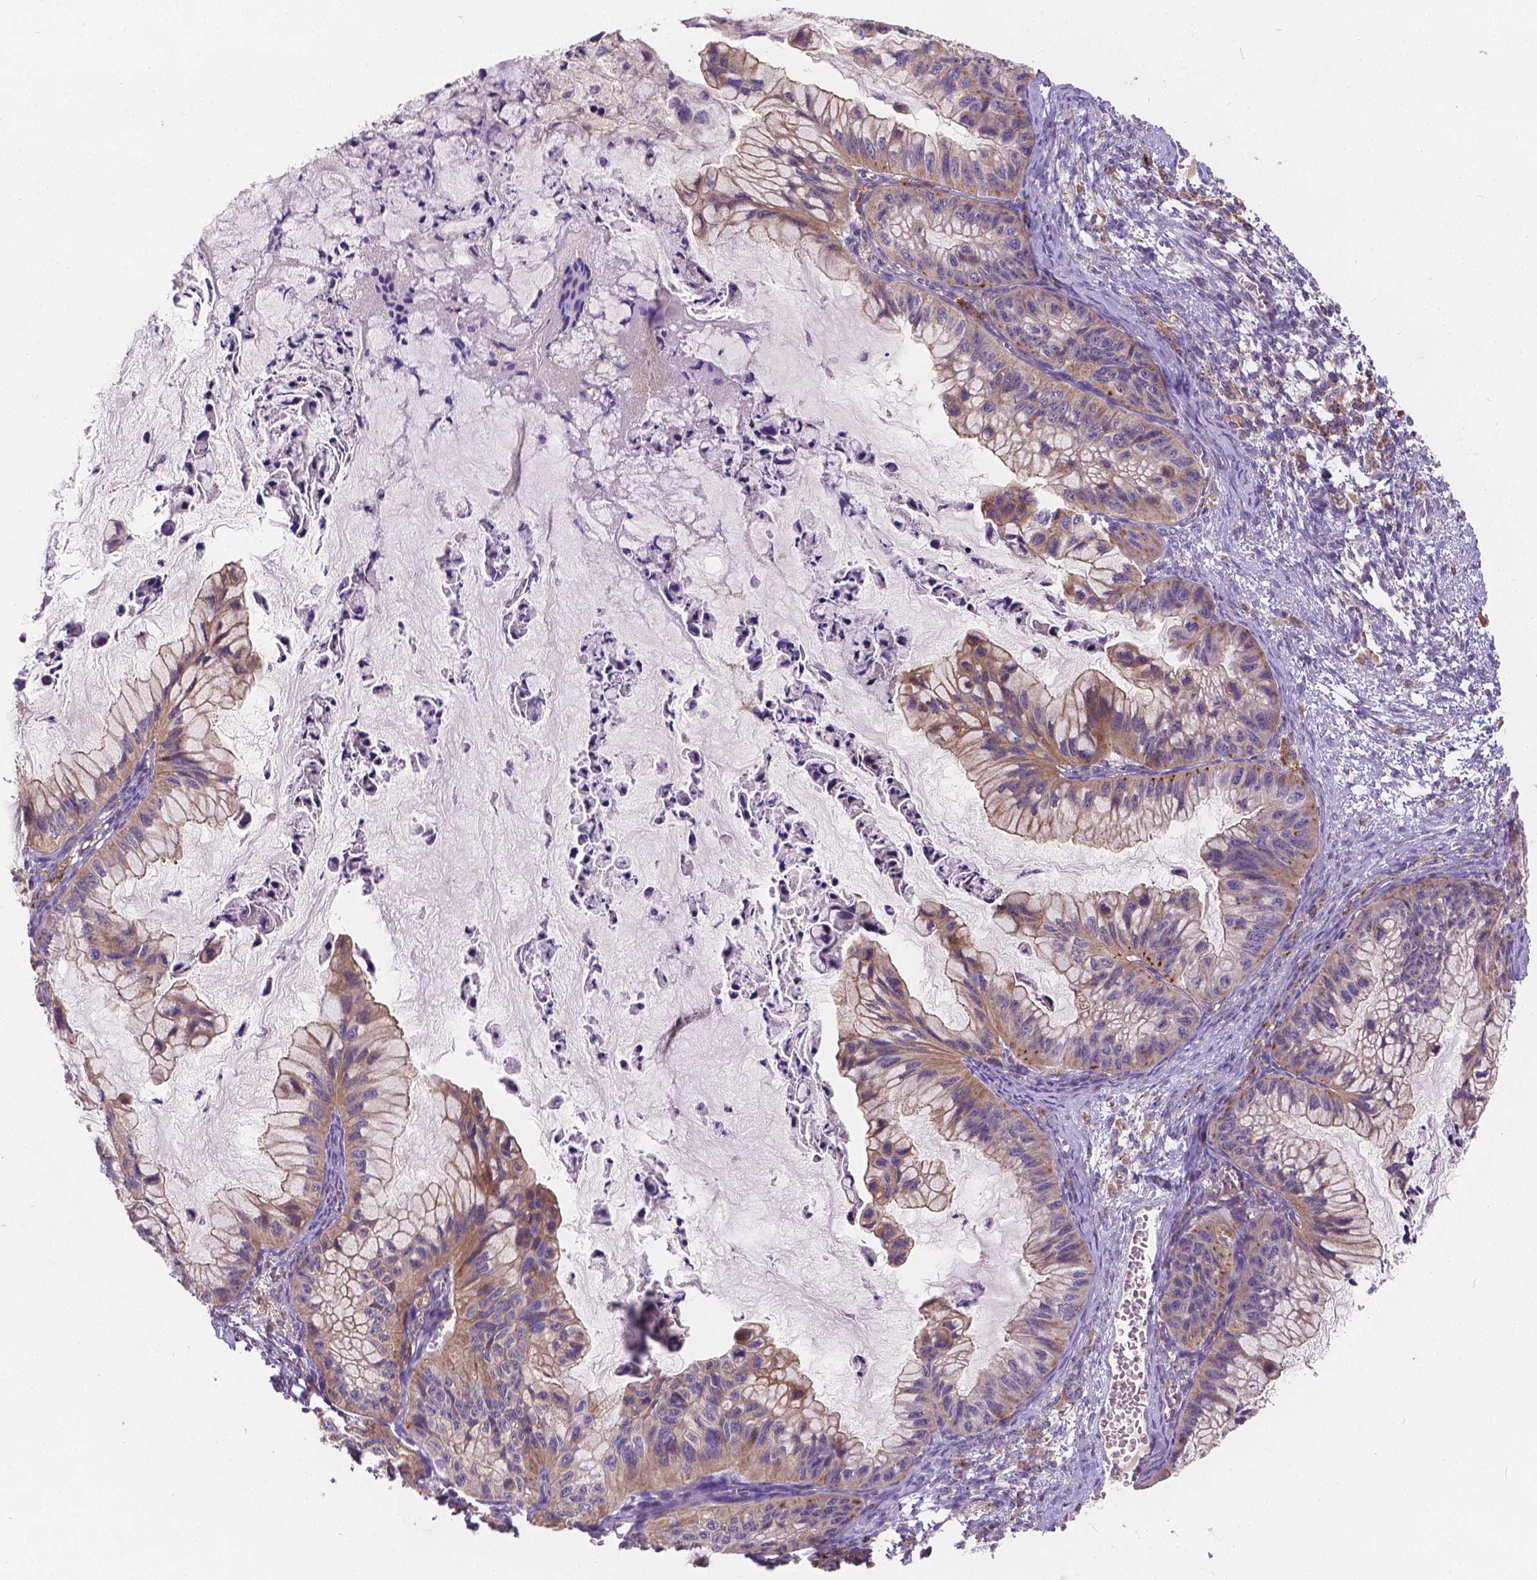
{"staining": {"intensity": "strong", "quantity": "25%-75%", "location": "cytoplasmic/membranous"}, "tissue": "ovarian cancer", "cell_type": "Tumor cells", "image_type": "cancer", "snomed": [{"axis": "morphology", "description": "Cystadenocarcinoma, mucinous, NOS"}, {"axis": "topography", "description": "Ovary"}], "caption": "Protein expression analysis of mucinous cystadenocarcinoma (ovarian) displays strong cytoplasmic/membranous positivity in about 25%-75% of tumor cells.", "gene": "CDK10", "patient": {"sex": "female", "age": 72}}